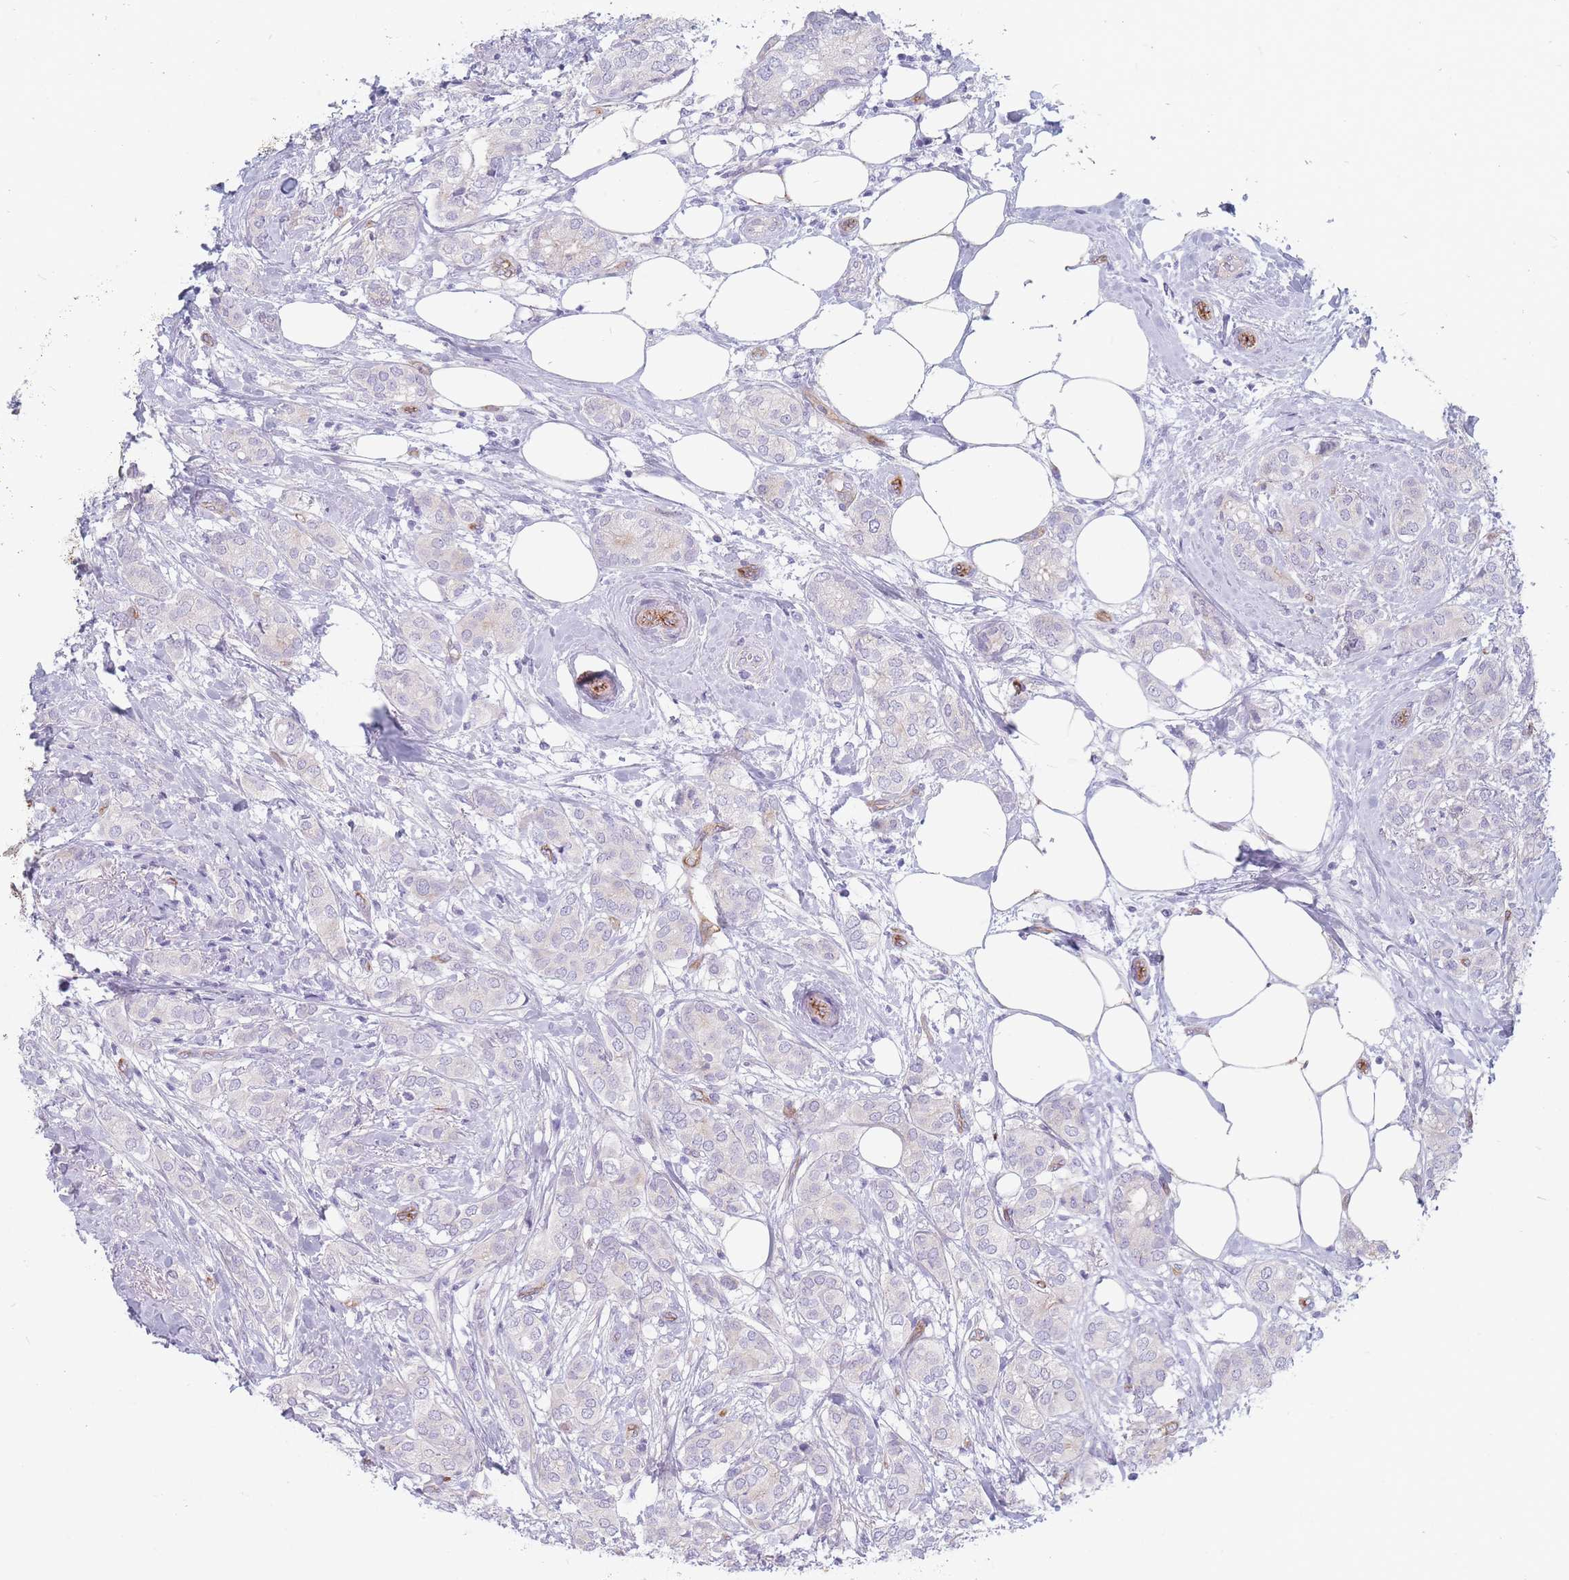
{"staining": {"intensity": "negative", "quantity": "none", "location": "none"}, "tissue": "breast cancer", "cell_type": "Tumor cells", "image_type": "cancer", "snomed": [{"axis": "morphology", "description": "Duct carcinoma"}, {"axis": "topography", "description": "Breast"}], "caption": "An image of human breast cancer is negative for staining in tumor cells. (DAB (3,3'-diaminobenzidine) IHC, high magnification).", "gene": "PLPP1", "patient": {"sex": "female", "age": 73}}